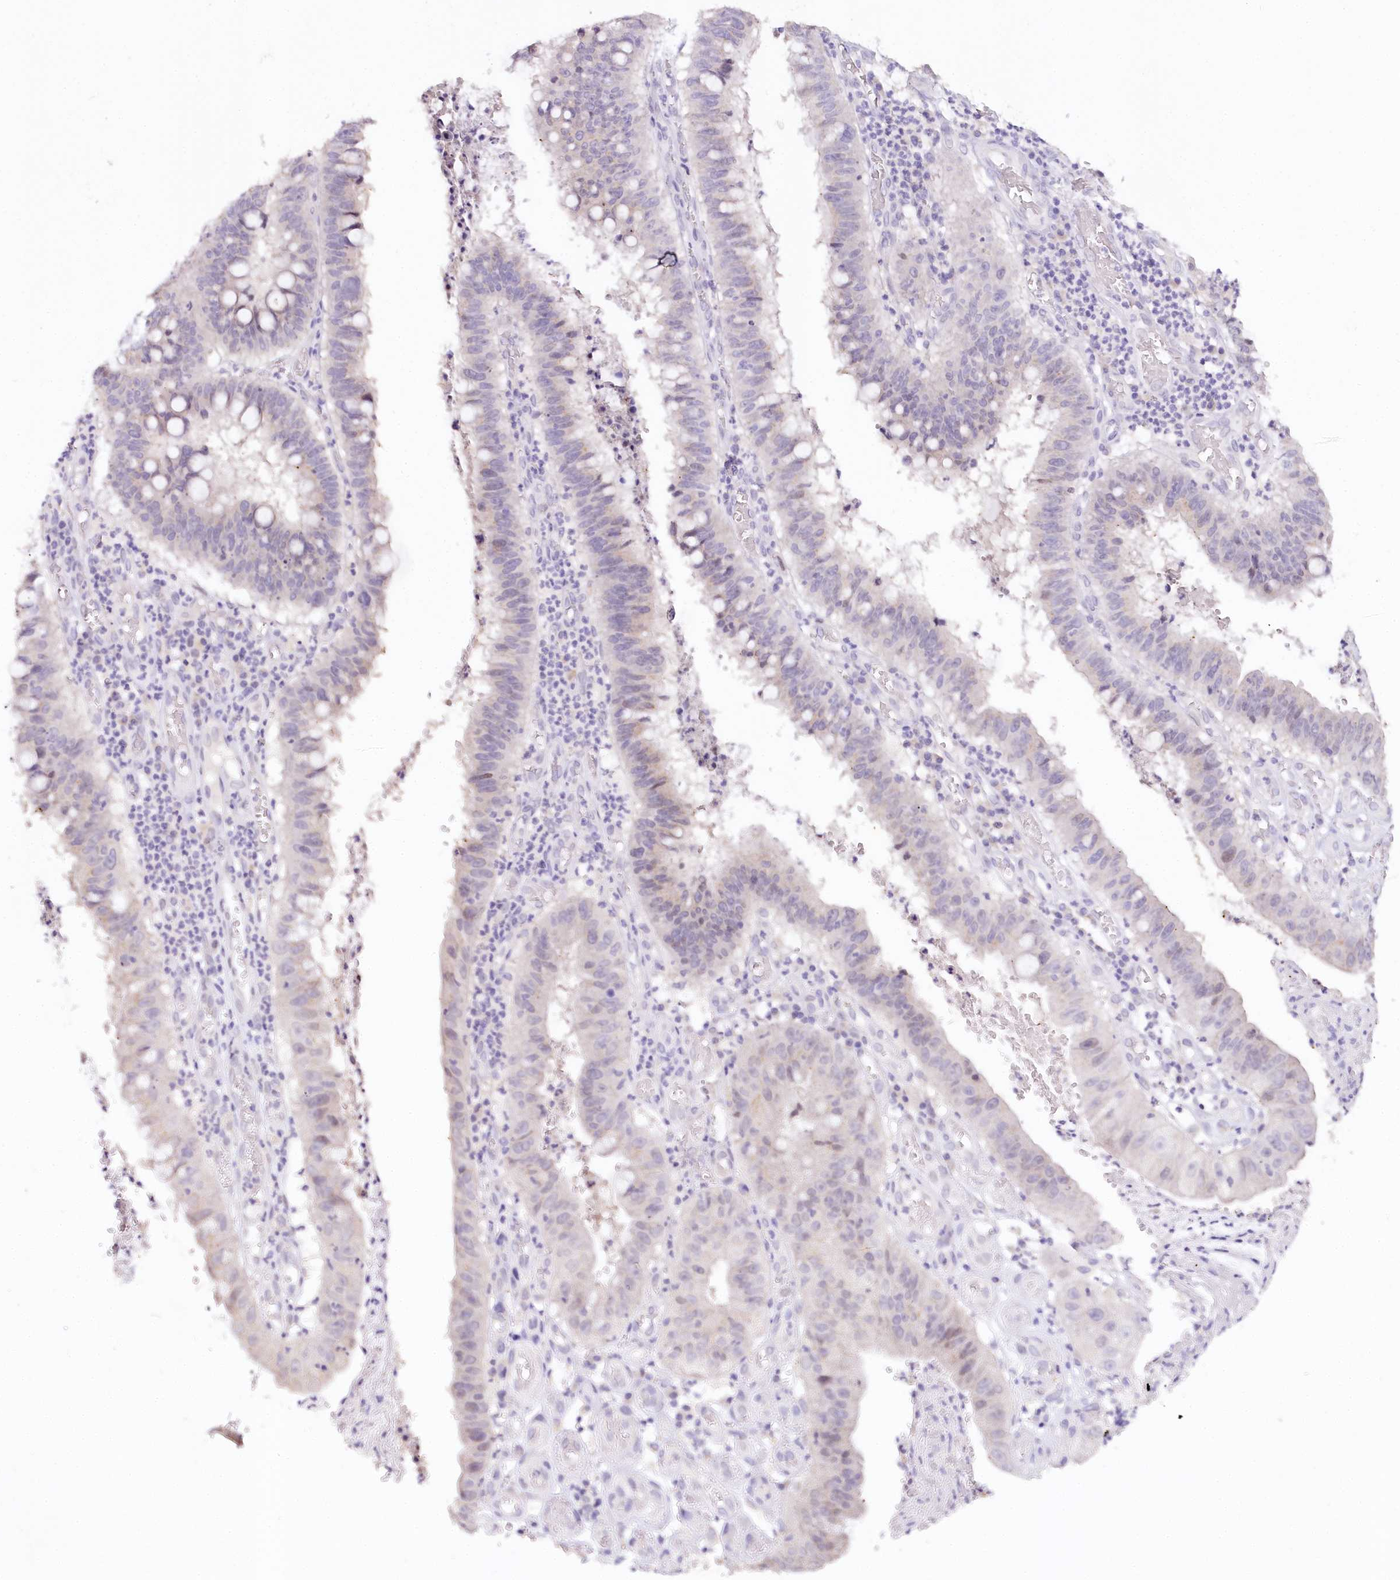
{"staining": {"intensity": "negative", "quantity": "none", "location": "none"}, "tissue": "stomach cancer", "cell_type": "Tumor cells", "image_type": "cancer", "snomed": [{"axis": "morphology", "description": "Adenocarcinoma, NOS"}, {"axis": "topography", "description": "Stomach"}], "caption": "IHC micrograph of human adenocarcinoma (stomach) stained for a protein (brown), which reveals no expression in tumor cells. (DAB immunohistochemistry (IHC) with hematoxylin counter stain).", "gene": "TP53", "patient": {"sex": "male", "age": 59}}